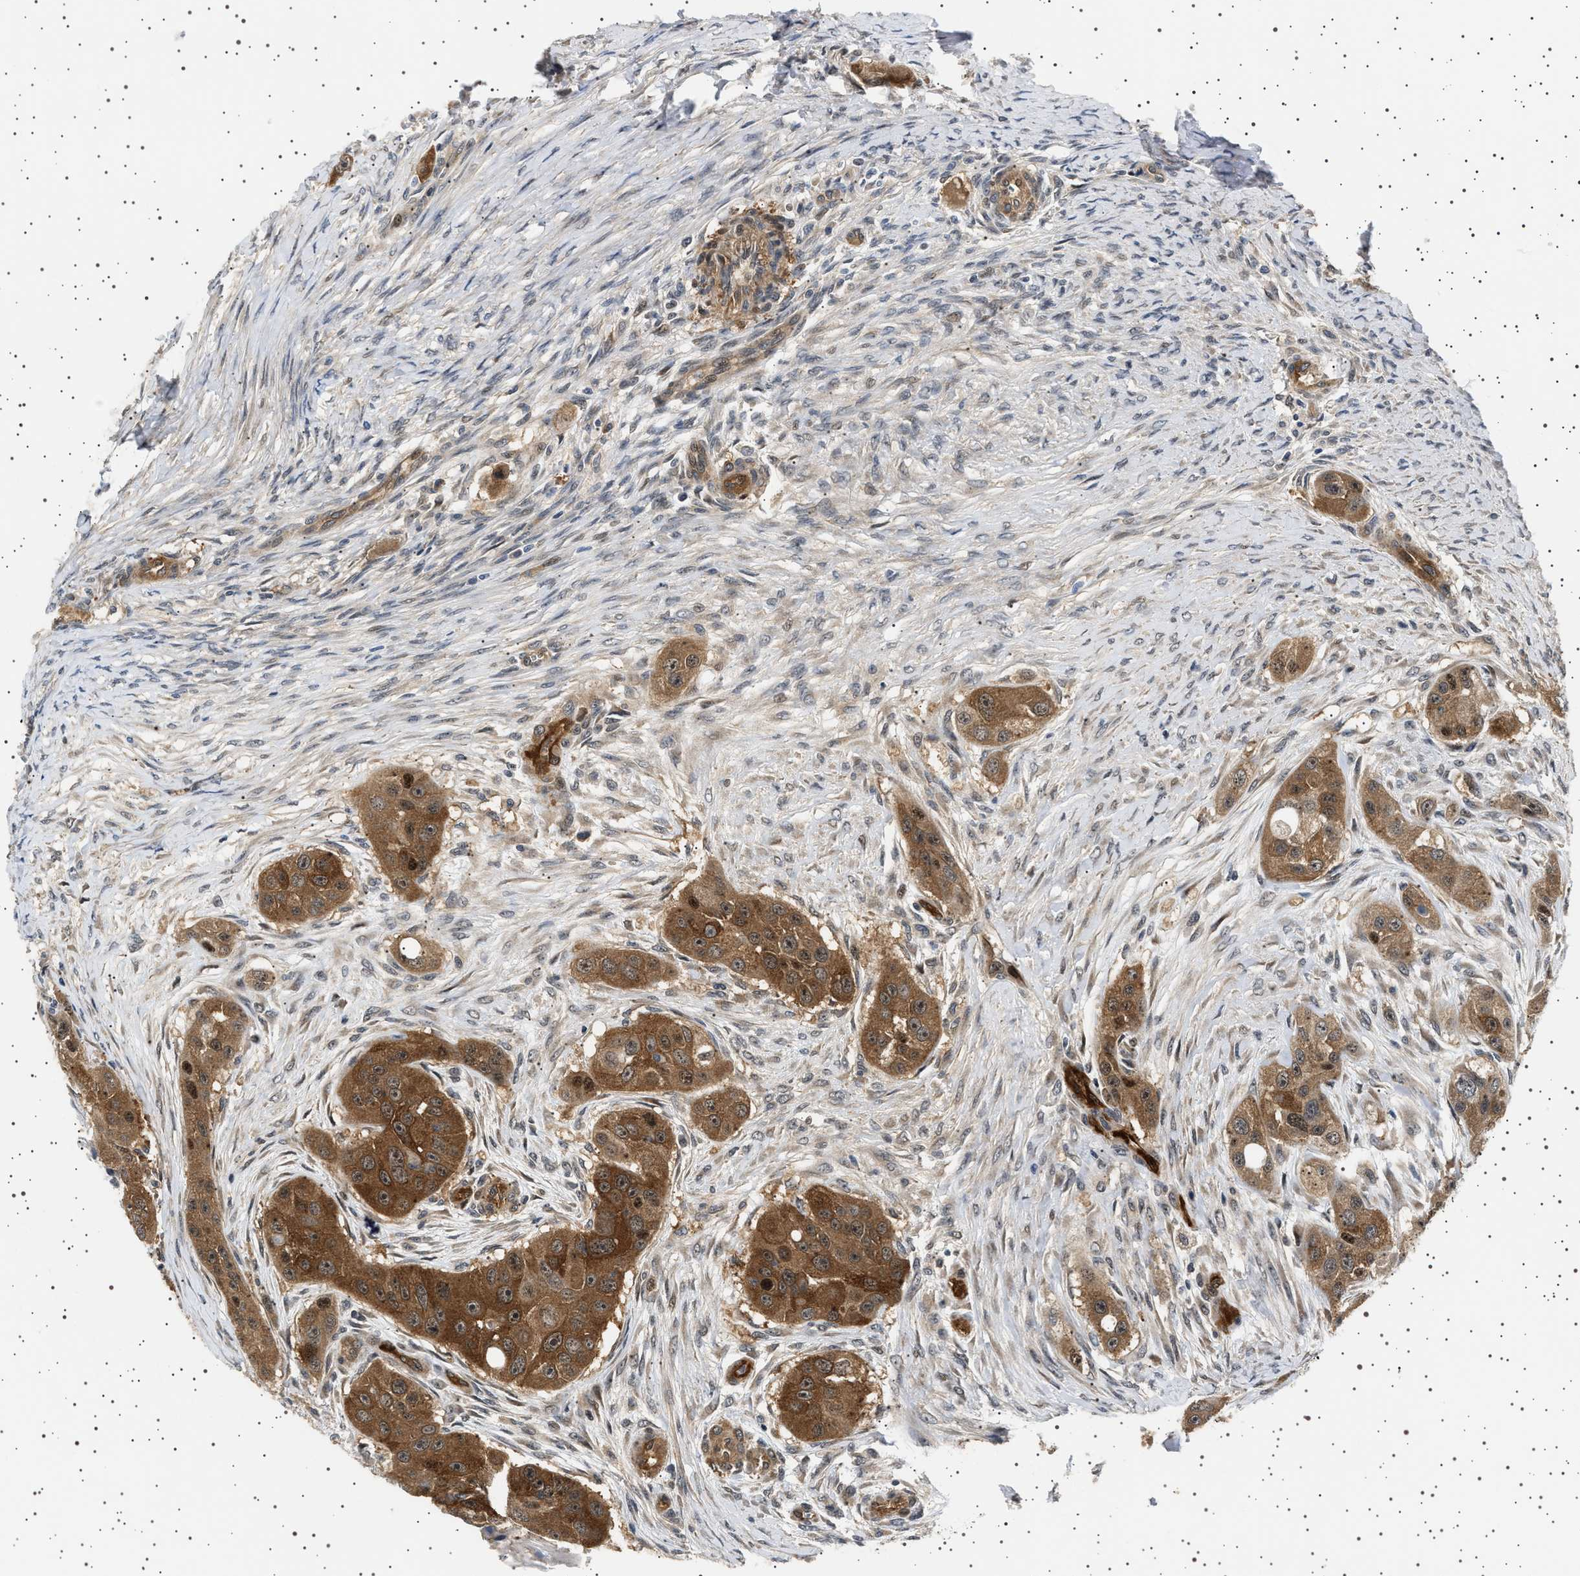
{"staining": {"intensity": "moderate", "quantity": ">75%", "location": "cytoplasmic/membranous,nuclear"}, "tissue": "head and neck cancer", "cell_type": "Tumor cells", "image_type": "cancer", "snomed": [{"axis": "morphology", "description": "Normal tissue, NOS"}, {"axis": "morphology", "description": "Squamous cell carcinoma, NOS"}, {"axis": "topography", "description": "Skeletal muscle"}, {"axis": "topography", "description": "Head-Neck"}], "caption": "The micrograph exhibits immunohistochemical staining of squamous cell carcinoma (head and neck). There is moderate cytoplasmic/membranous and nuclear positivity is present in approximately >75% of tumor cells. Nuclei are stained in blue.", "gene": "BAG3", "patient": {"sex": "male", "age": 51}}